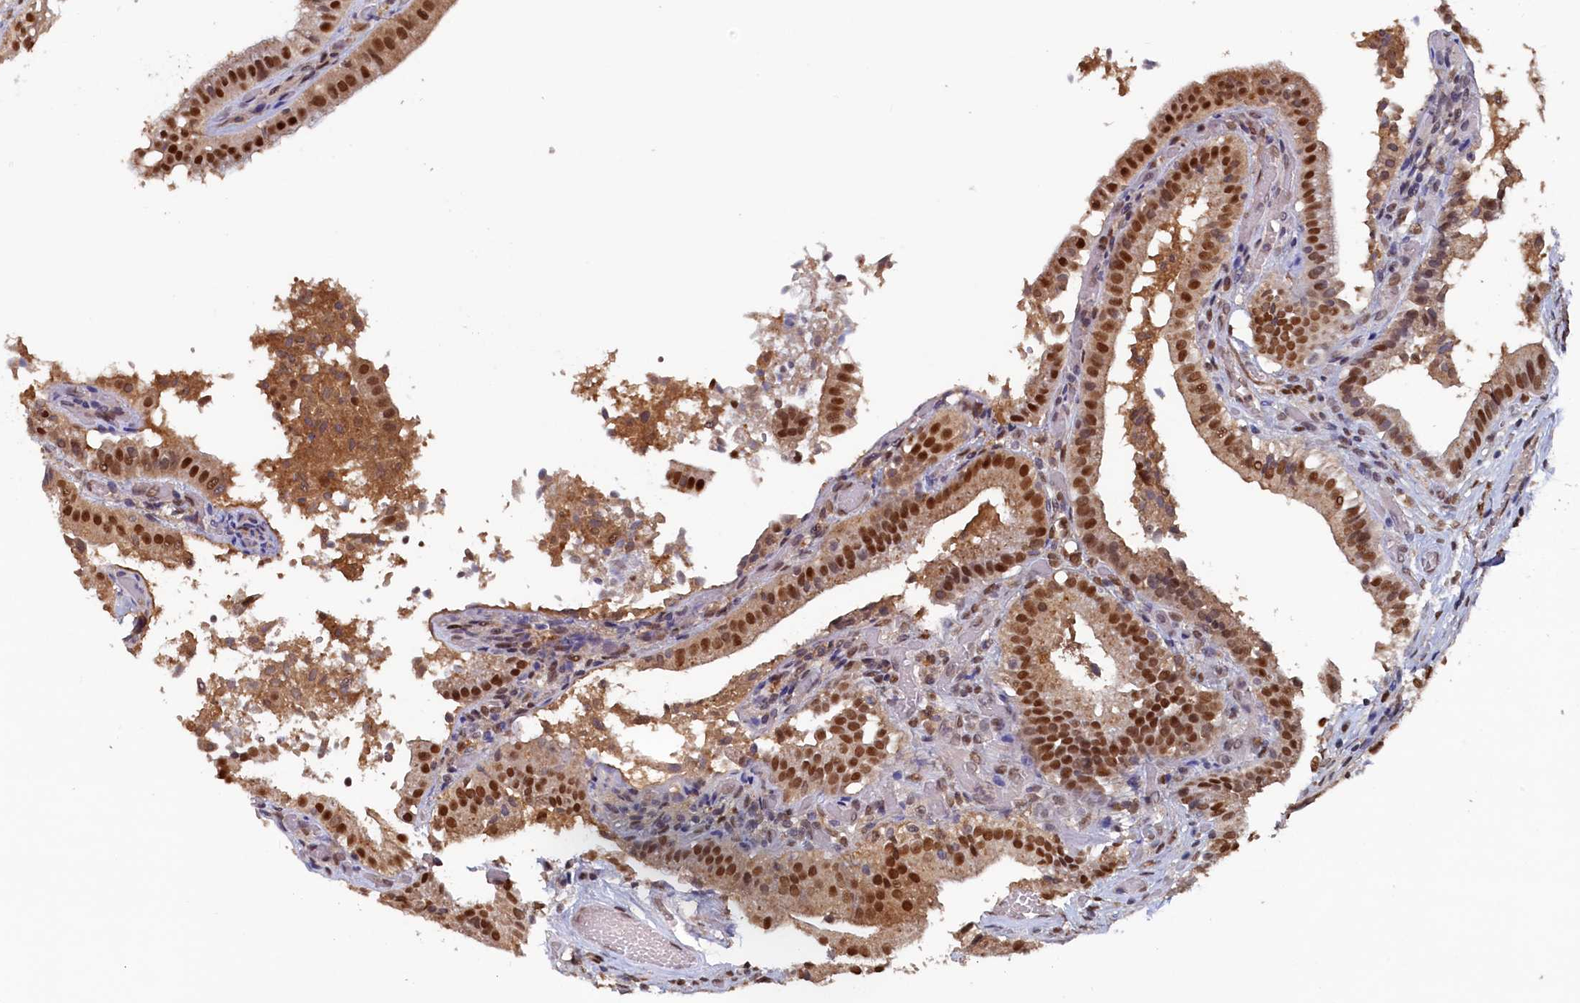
{"staining": {"intensity": "strong", "quantity": ">75%", "location": "cytoplasmic/membranous,nuclear"}, "tissue": "gallbladder", "cell_type": "Glandular cells", "image_type": "normal", "snomed": [{"axis": "morphology", "description": "Normal tissue, NOS"}, {"axis": "topography", "description": "Gallbladder"}], "caption": "The micrograph exhibits staining of benign gallbladder, revealing strong cytoplasmic/membranous,nuclear protein staining (brown color) within glandular cells.", "gene": "AHCY", "patient": {"sex": "female", "age": 47}}